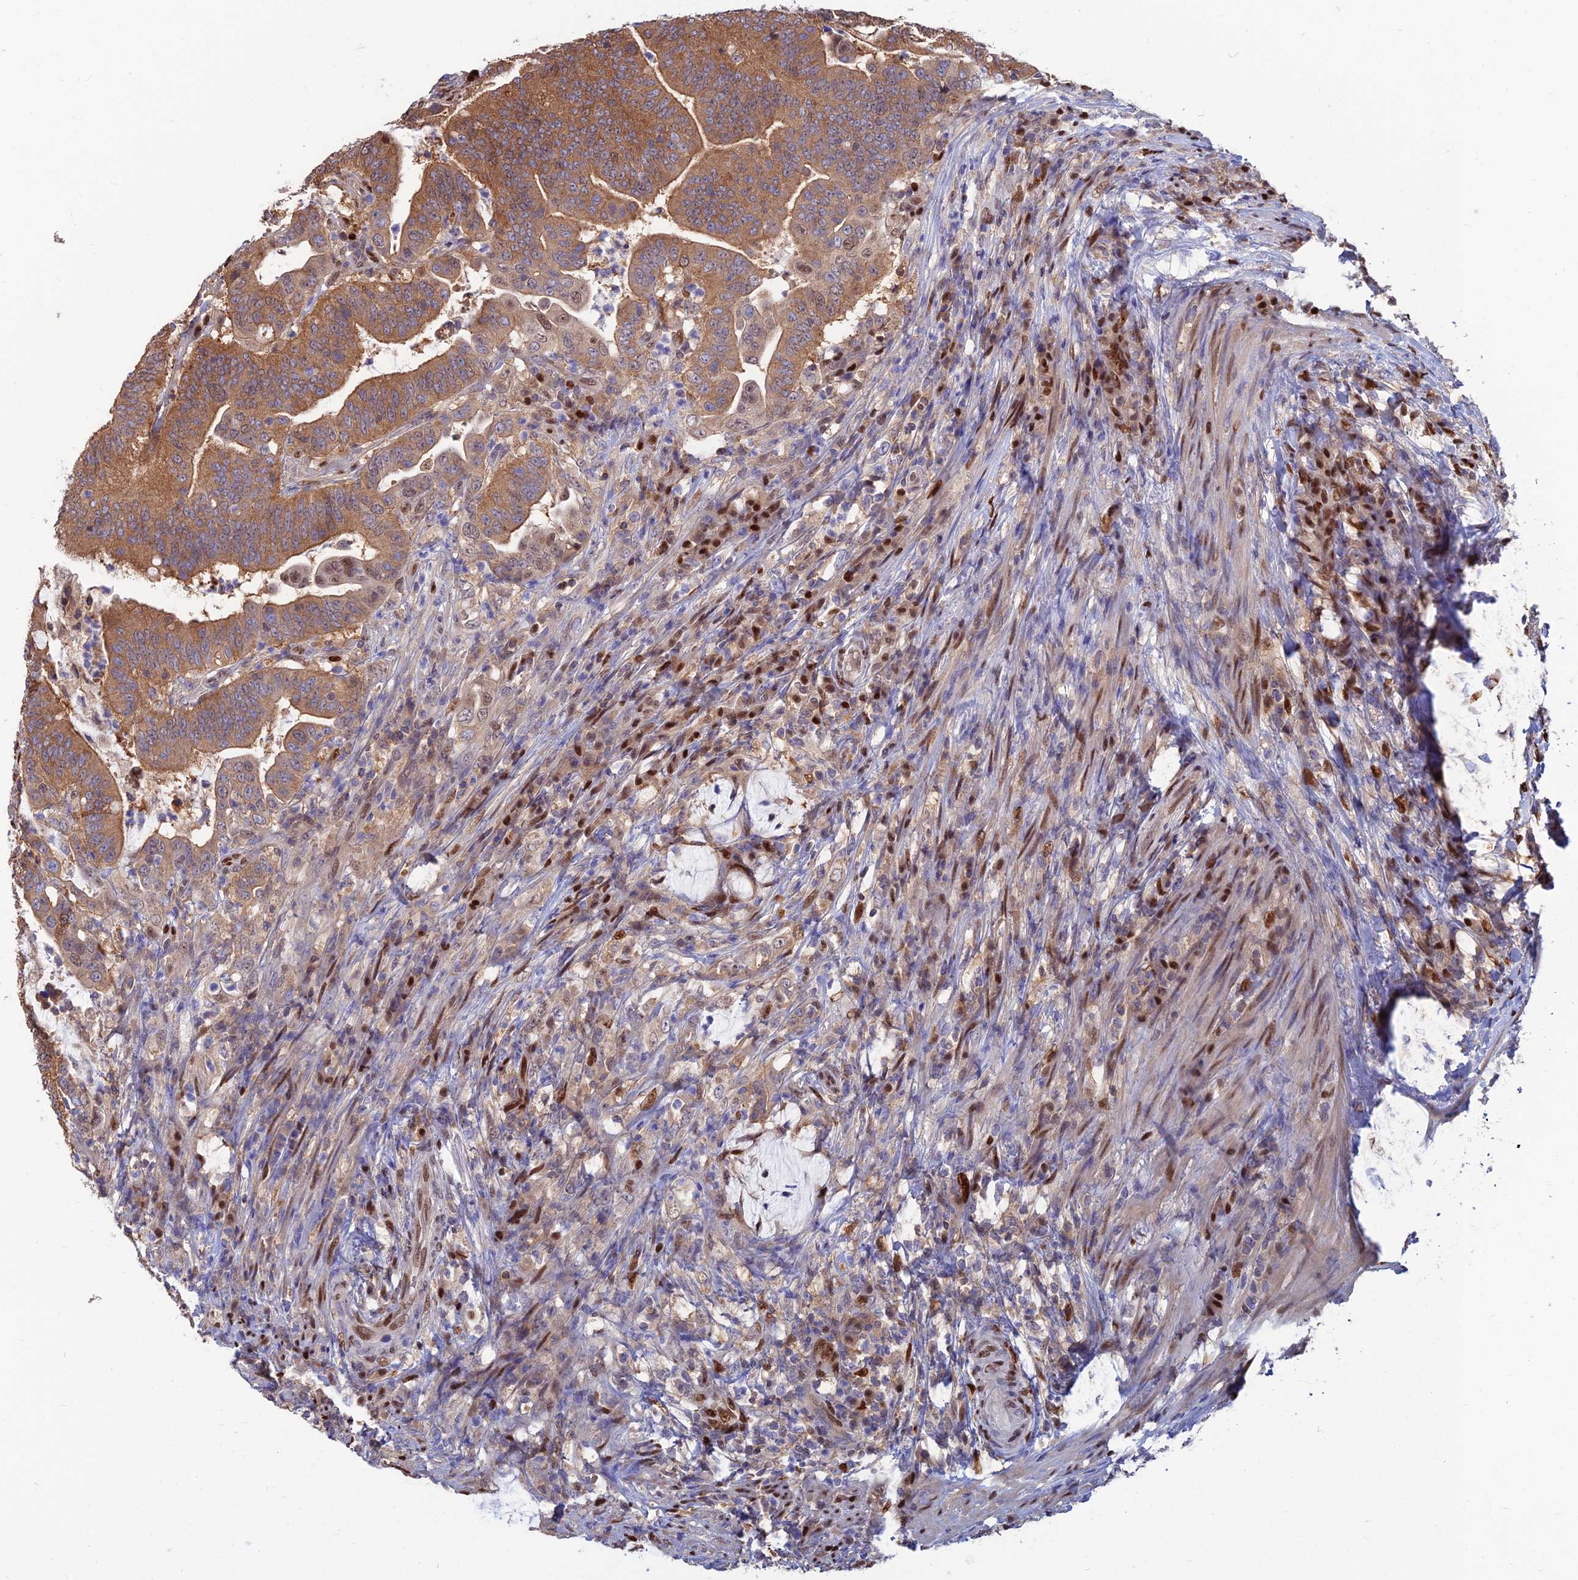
{"staining": {"intensity": "moderate", "quantity": ">75%", "location": "cytoplasmic/membranous,nuclear"}, "tissue": "colorectal cancer", "cell_type": "Tumor cells", "image_type": "cancer", "snomed": [{"axis": "morphology", "description": "Adenocarcinoma, NOS"}, {"axis": "topography", "description": "Colon"}], "caption": "This is a micrograph of immunohistochemistry staining of adenocarcinoma (colorectal), which shows moderate positivity in the cytoplasmic/membranous and nuclear of tumor cells.", "gene": "DNPEP", "patient": {"sex": "female", "age": 66}}